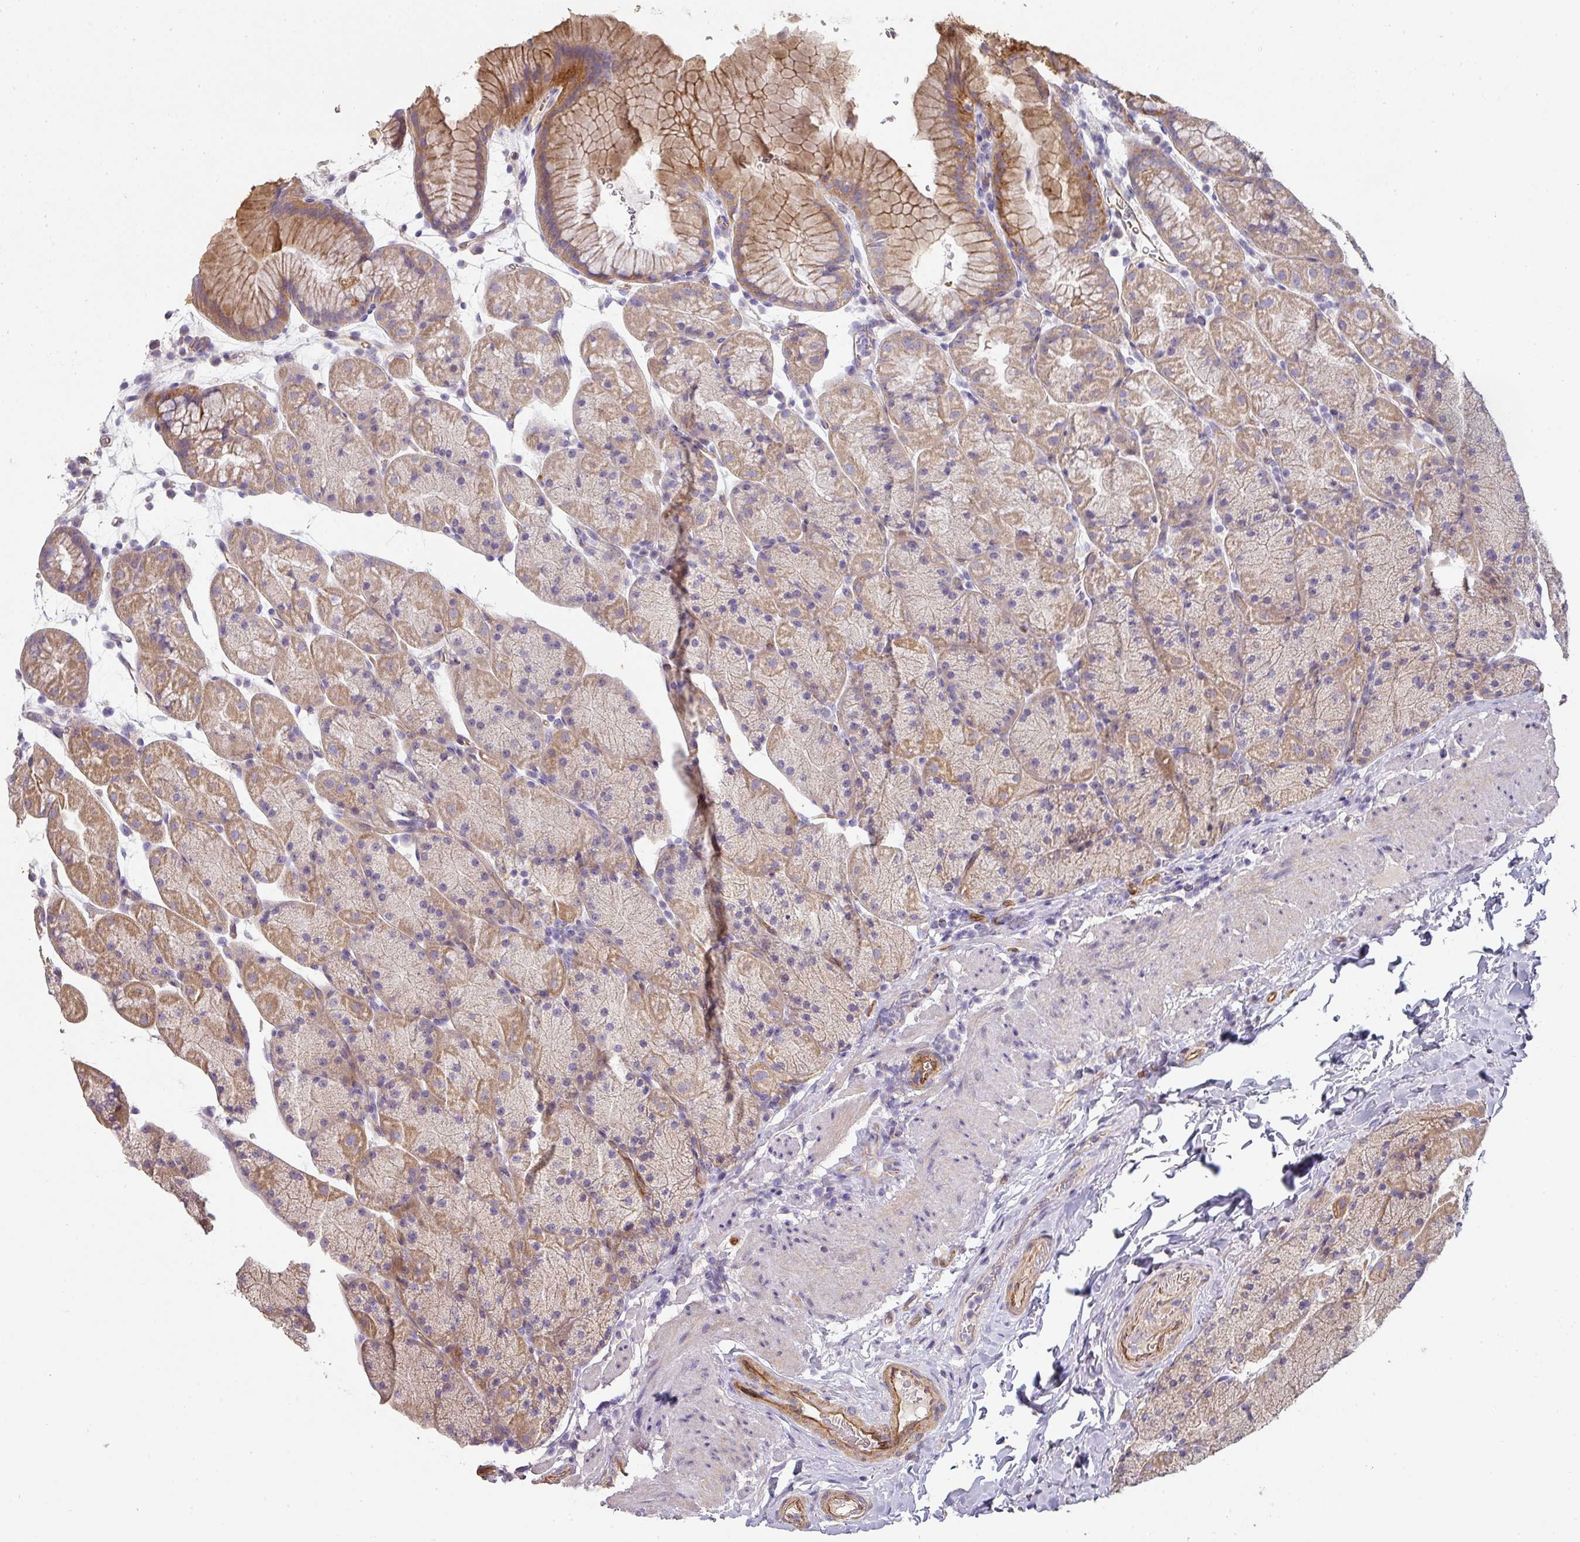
{"staining": {"intensity": "strong", "quantity": "25%-75%", "location": "cytoplasmic/membranous"}, "tissue": "stomach", "cell_type": "Glandular cells", "image_type": "normal", "snomed": [{"axis": "morphology", "description": "Normal tissue, NOS"}, {"axis": "topography", "description": "Stomach, upper"}, {"axis": "topography", "description": "Stomach, lower"}], "caption": "Immunohistochemical staining of unremarkable stomach displays high levels of strong cytoplasmic/membranous expression in approximately 25%-75% of glandular cells.", "gene": "PCDH1", "patient": {"sex": "male", "age": 67}}